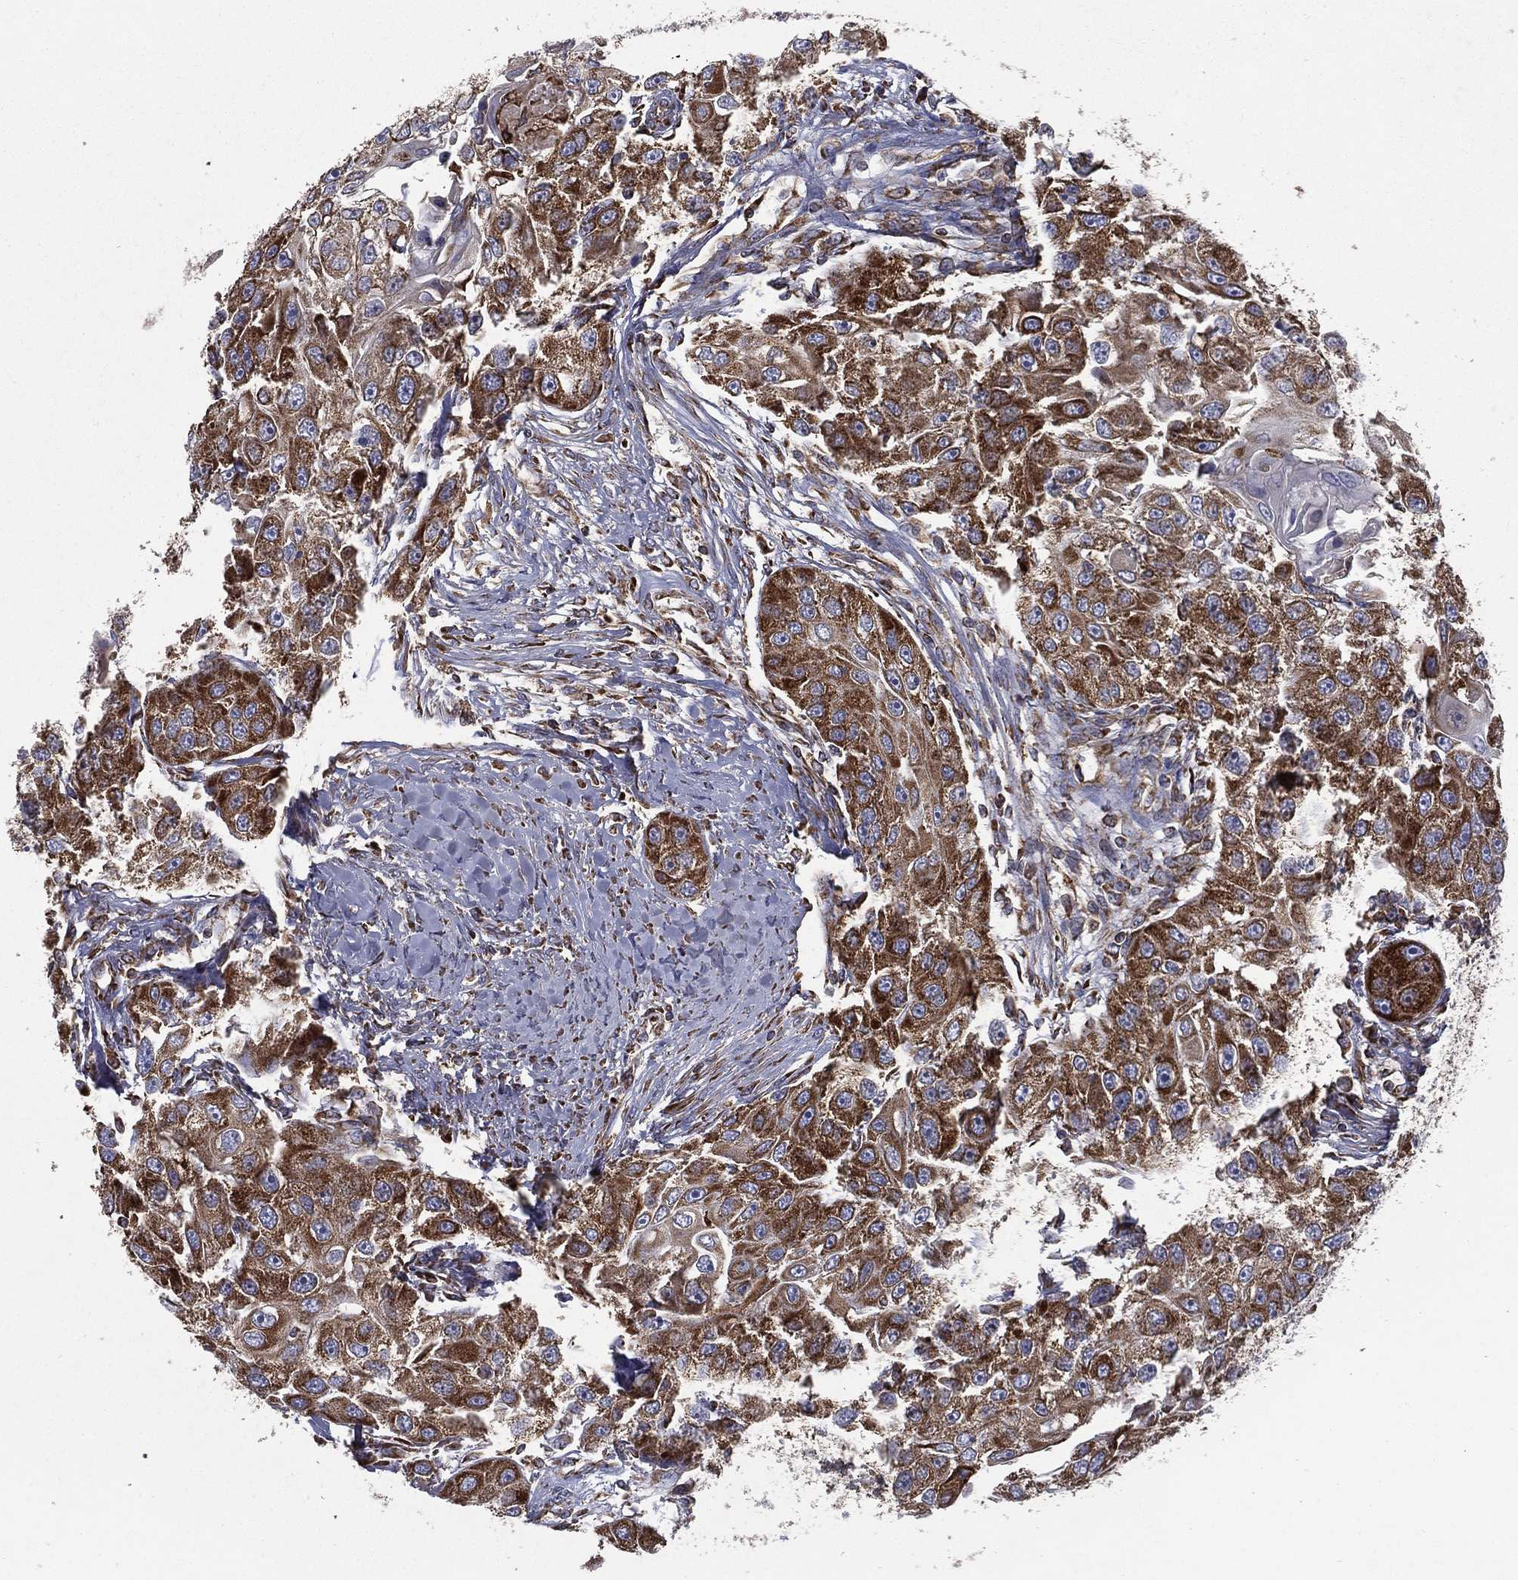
{"staining": {"intensity": "strong", "quantity": ">75%", "location": "cytoplasmic/membranous"}, "tissue": "head and neck cancer", "cell_type": "Tumor cells", "image_type": "cancer", "snomed": [{"axis": "morphology", "description": "Normal tissue, NOS"}, {"axis": "morphology", "description": "Squamous cell carcinoma, NOS"}, {"axis": "topography", "description": "Skeletal muscle"}, {"axis": "topography", "description": "Head-Neck"}], "caption": "A brown stain highlights strong cytoplasmic/membranous staining of a protein in human head and neck squamous cell carcinoma tumor cells. (Stains: DAB in brown, nuclei in blue, Microscopy: brightfield microscopy at high magnification).", "gene": "MT-CYB", "patient": {"sex": "male", "age": 51}}